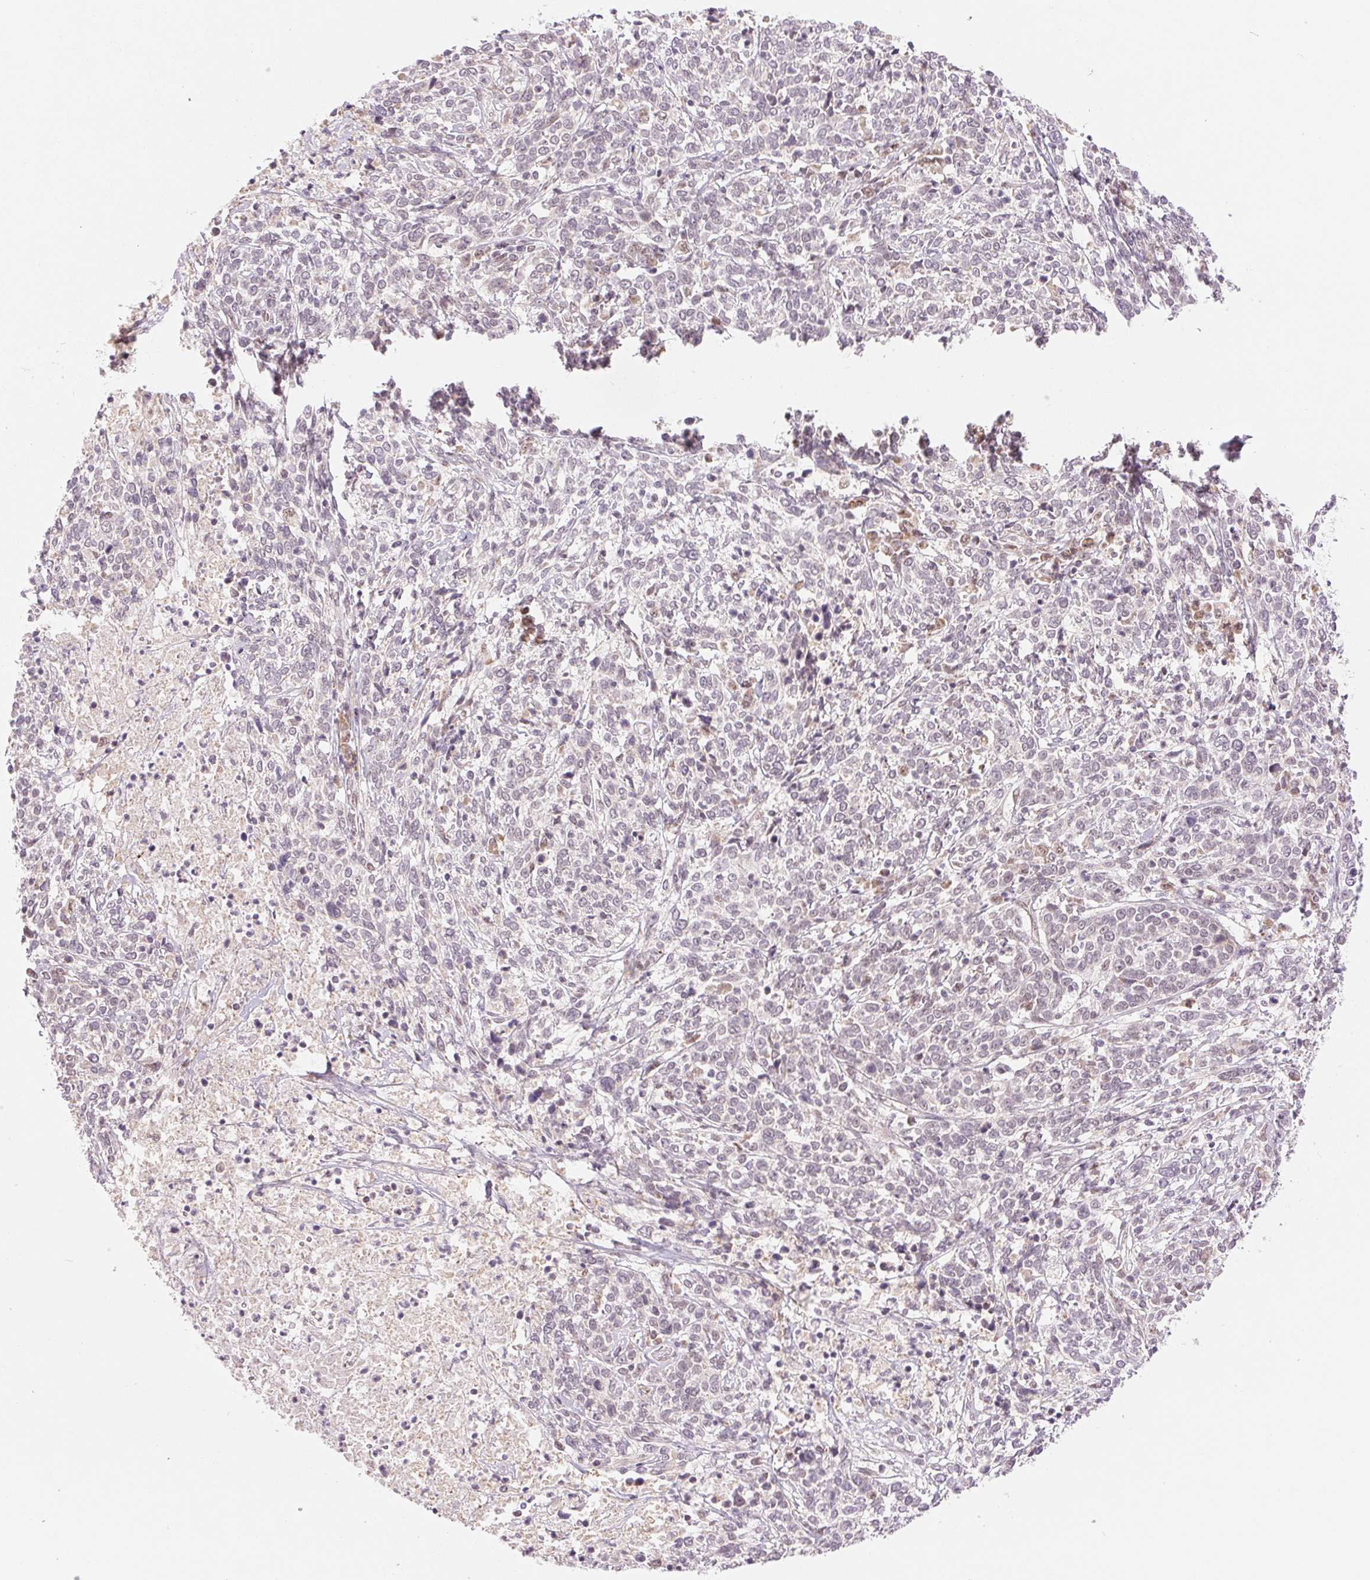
{"staining": {"intensity": "negative", "quantity": "none", "location": "none"}, "tissue": "cervical cancer", "cell_type": "Tumor cells", "image_type": "cancer", "snomed": [{"axis": "morphology", "description": "Squamous cell carcinoma, NOS"}, {"axis": "topography", "description": "Cervix"}], "caption": "Protein analysis of cervical cancer reveals no significant positivity in tumor cells. The staining was performed using DAB to visualize the protein expression in brown, while the nuclei were stained in blue with hematoxylin (Magnification: 20x).", "gene": "ARHGAP32", "patient": {"sex": "female", "age": 46}}